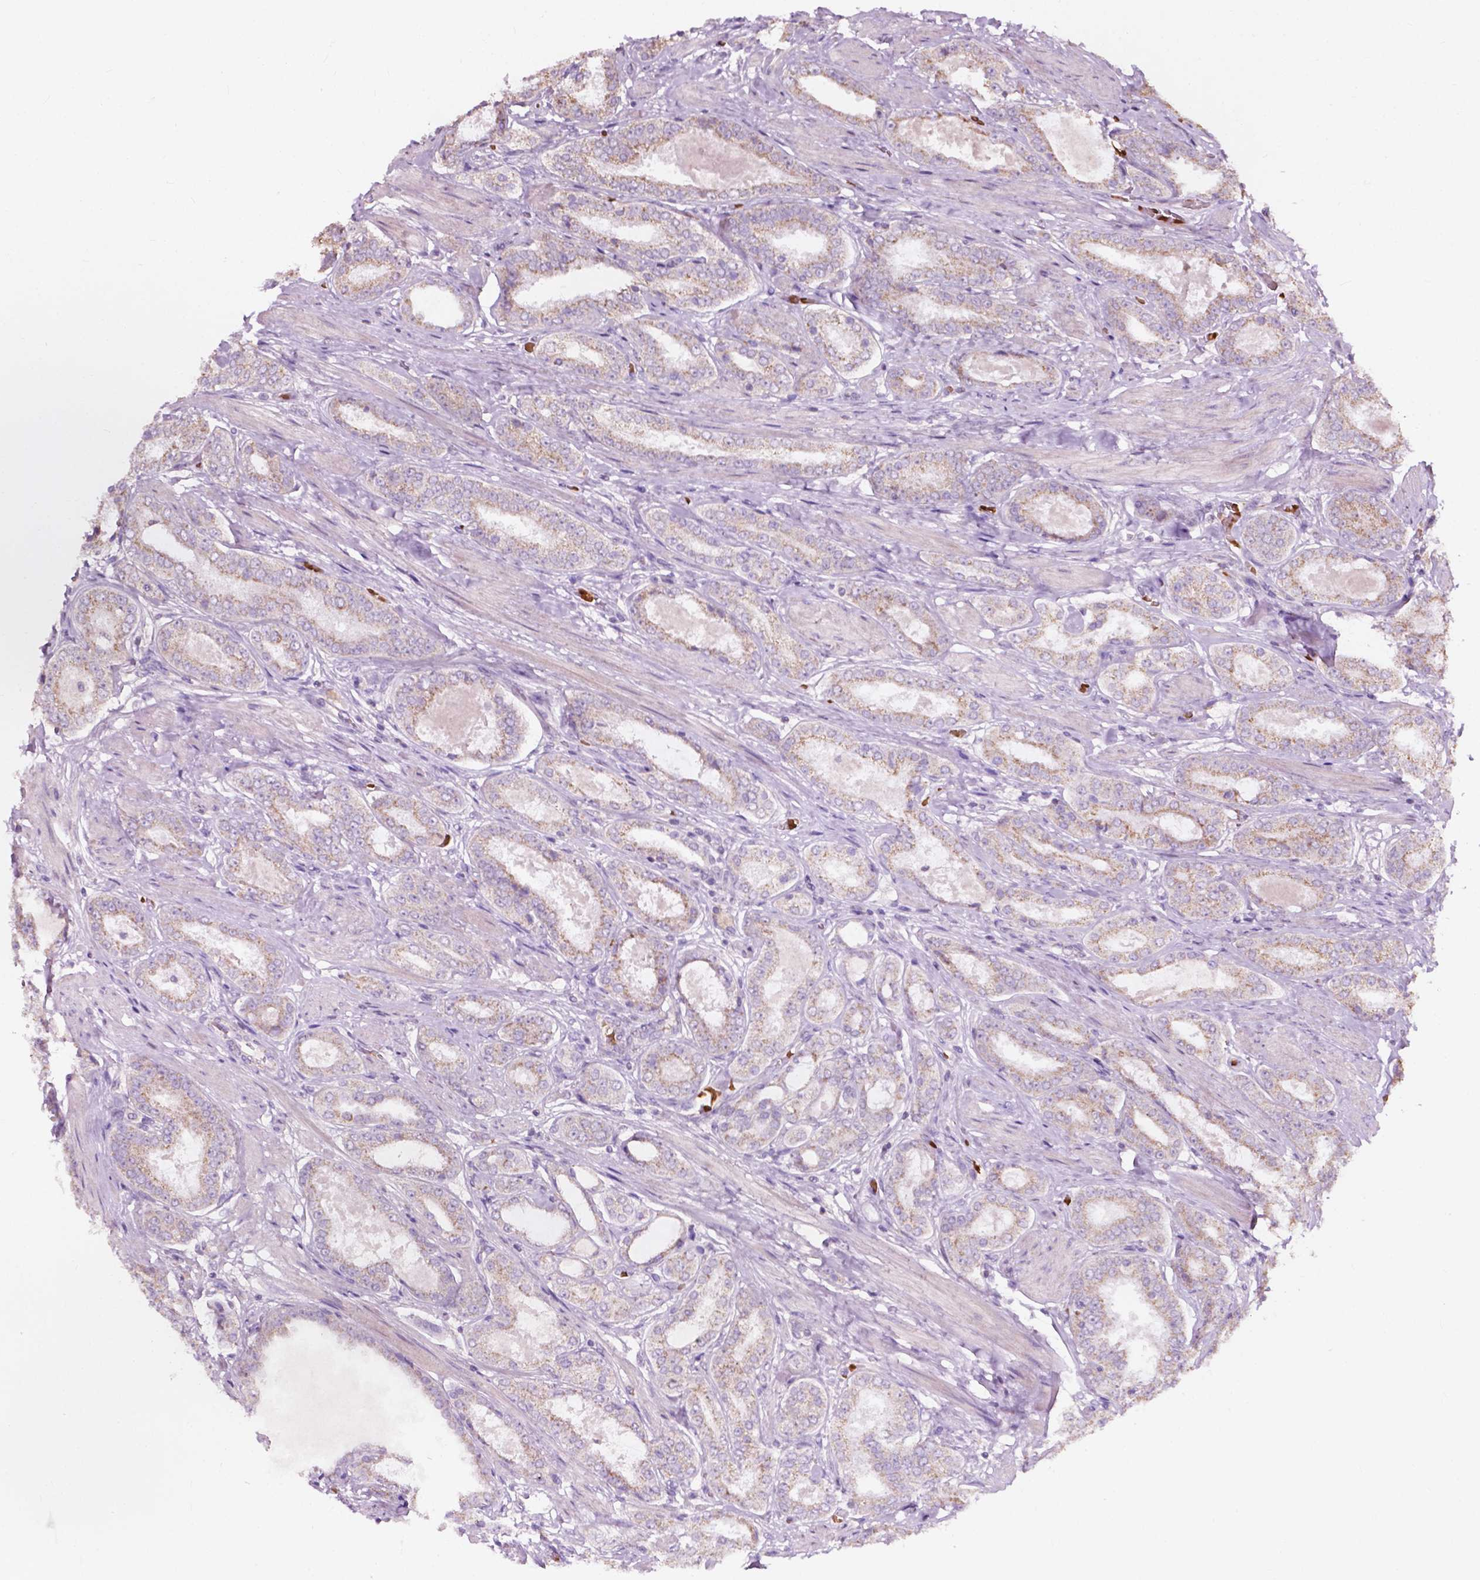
{"staining": {"intensity": "weak", "quantity": "<25%", "location": "cytoplasmic/membranous"}, "tissue": "prostate cancer", "cell_type": "Tumor cells", "image_type": "cancer", "snomed": [{"axis": "morphology", "description": "Adenocarcinoma, High grade"}, {"axis": "topography", "description": "Prostate"}], "caption": "An IHC image of prostate adenocarcinoma (high-grade) is shown. There is no staining in tumor cells of prostate adenocarcinoma (high-grade).", "gene": "NDUFS1", "patient": {"sex": "male", "age": 63}}